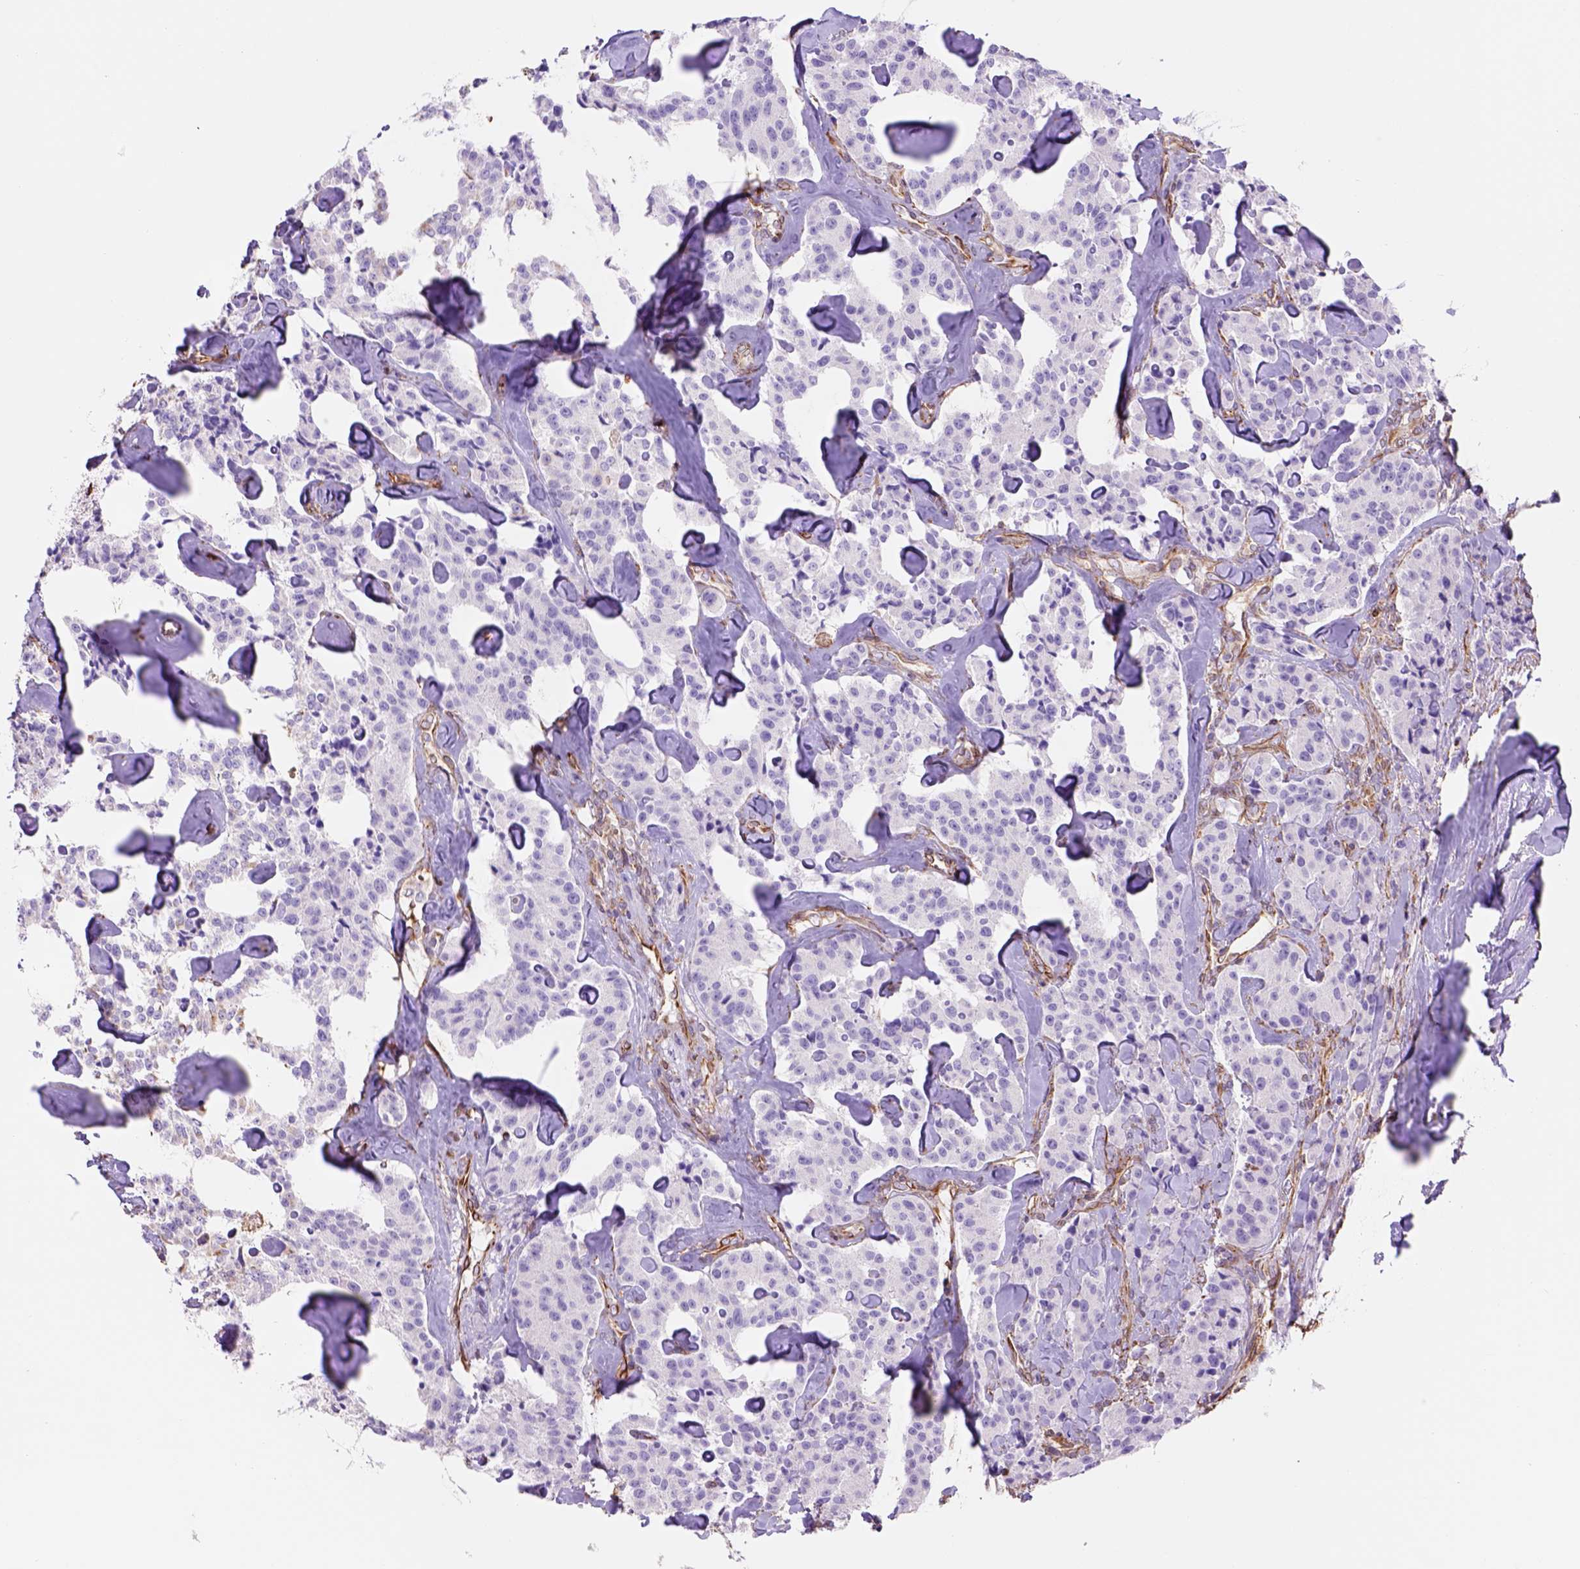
{"staining": {"intensity": "negative", "quantity": "none", "location": "none"}, "tissue": "carcinoid", "cell_type": "Tumor cells", "image_type": "cancer", "snomed": [{"axis": "morphology", "description": "Carcinoid, malignant, NOS"}, {"axis": "topography", "description": "Pancreas"}], "caption": "High power microscopy photomicrograph of an immunohistochemistry micrograph of malignant carcinoid, revealing no significant staining in tumor cells.", "gene": "ZZZ3", "patient": {"sex": "male", "age": 41}}